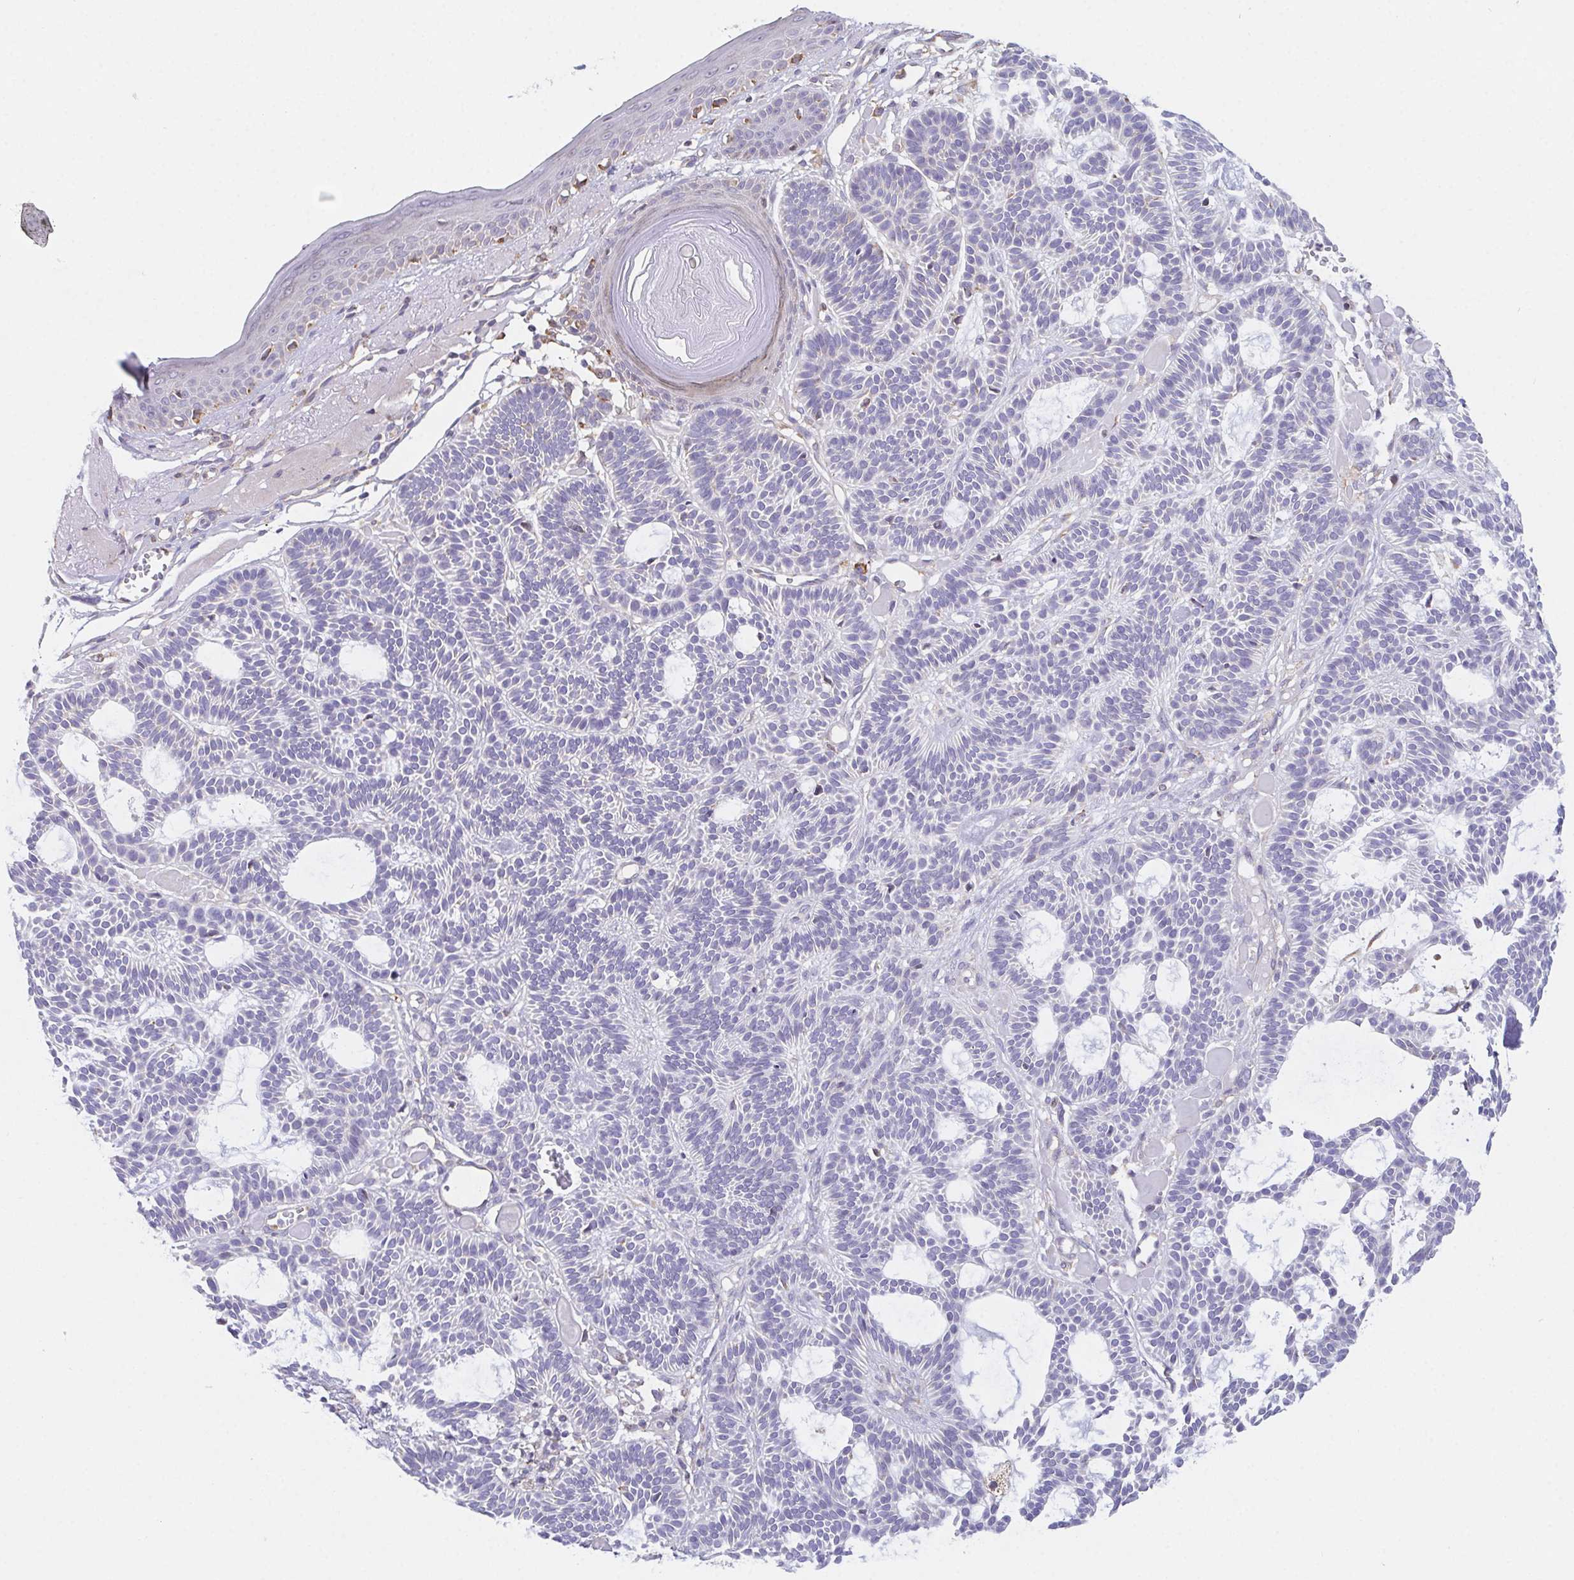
{"staining": {"intensity": "negative", "quantity": "none", "location": "none"}, "tissue": "skin cancer", "cell_type": "Tumor cells", "image_type": "cancer", "snomed": [{"axis": "morphology", "description": "Basal cell carcinoma"}, {"axis": "topography", "description": "Skin"}], "caption": "The micrograph reveals no staining of tumor cells in skin cancer (basal cell carcinoma). Nuclei are stained in blue.", "gene": "ADAM8", "patient": {"sex": "male", "age": 85}}